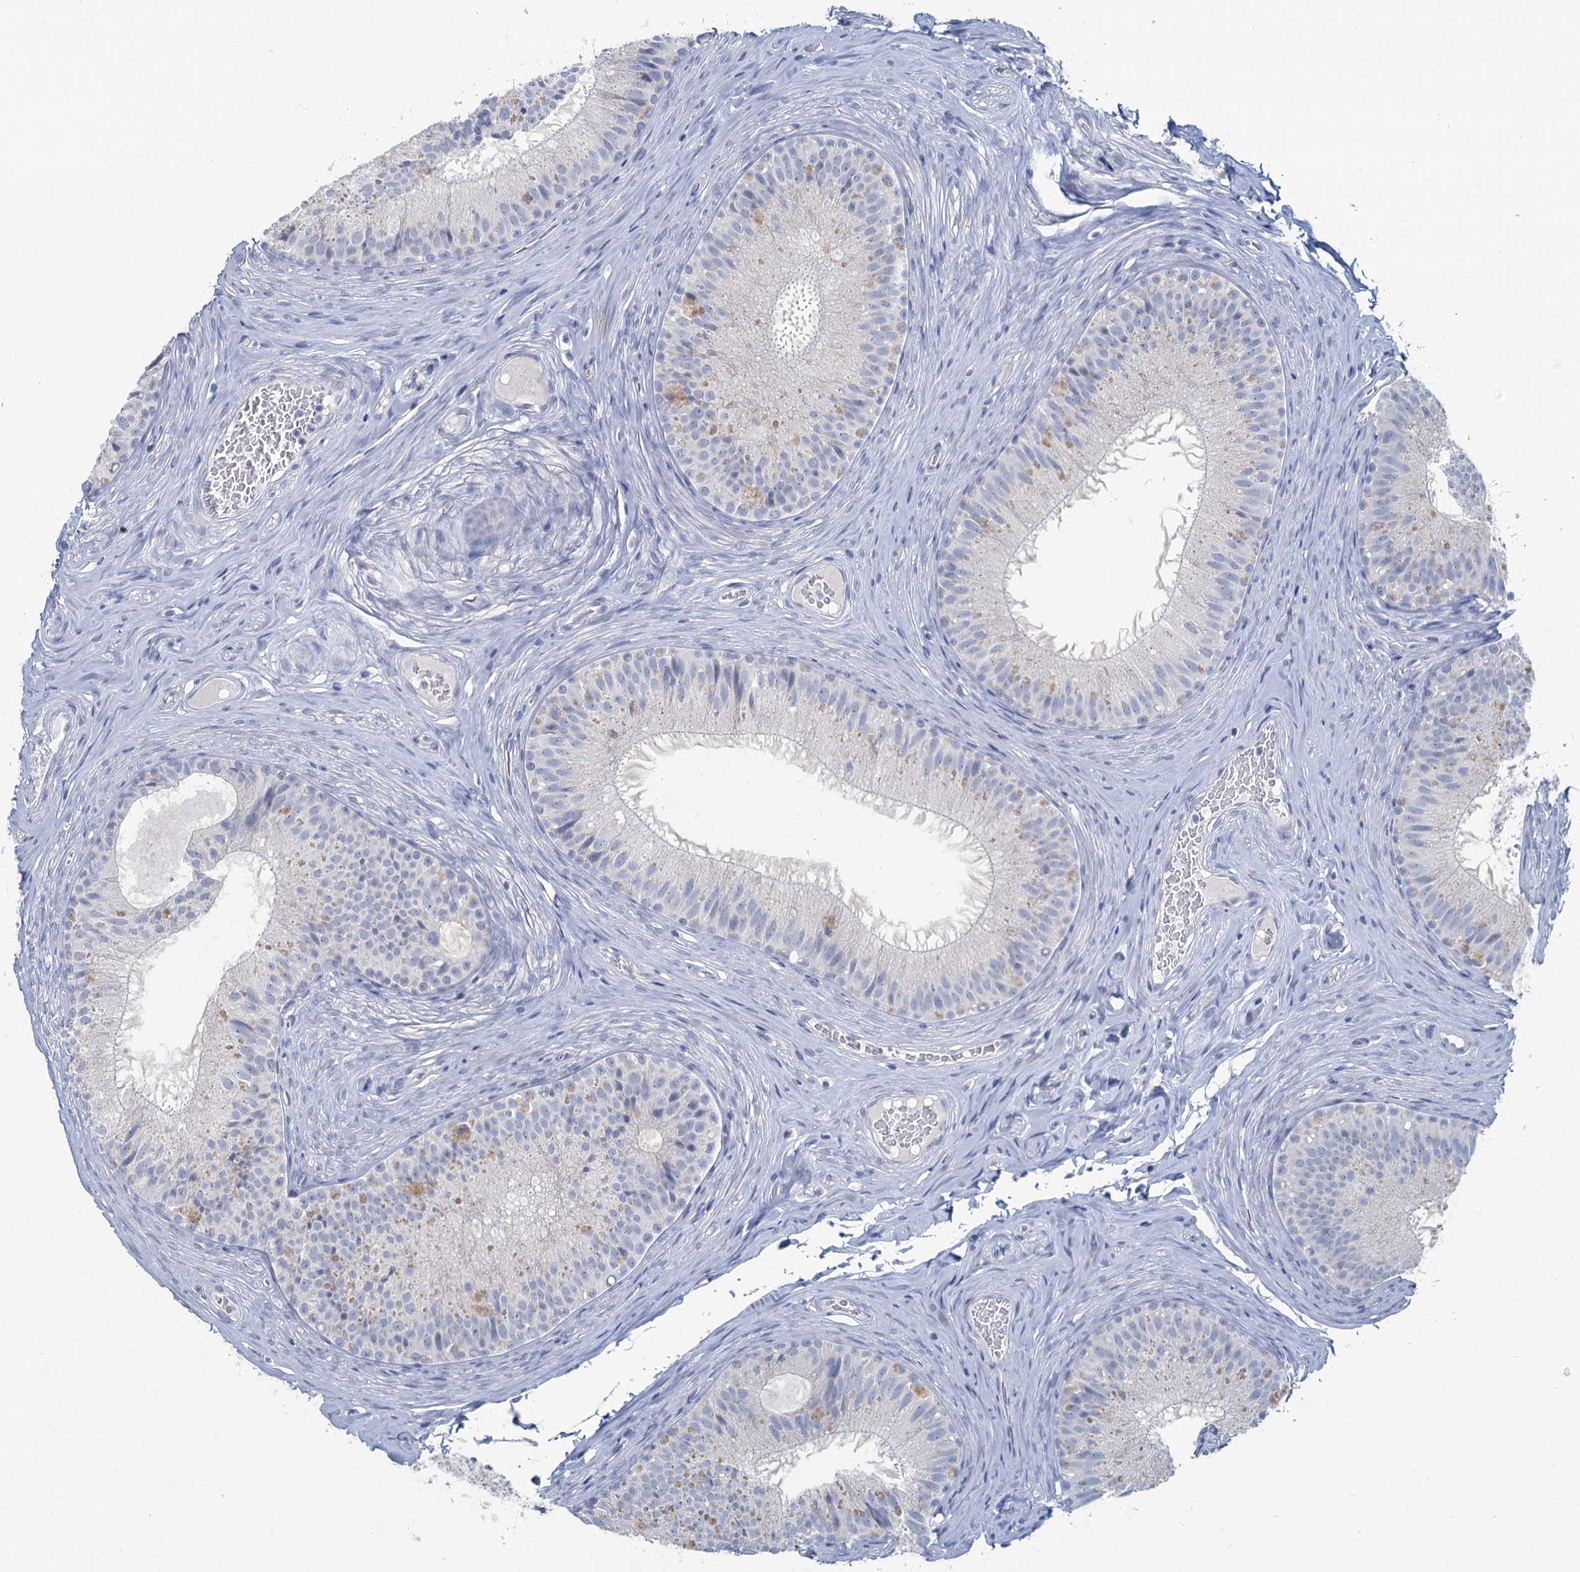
{"staining": {"intensity": "negative", "quantity": "none", "location": "none"}, "tissue": "epididymis", "cell_type": "Glandular cells", "image_type": "normal", "snomed": [{"axis": "morphology", "description": "Normal tissue, NOS"}, {"axis": "topography", "description": "Epididymis"}], "caption": "Immunohistochemistry (IHC) of normal epididymis demonstrates no positivity in glandular cells.", "gene": "CHGA", "patient": {"sex": "male", "age": 34}}